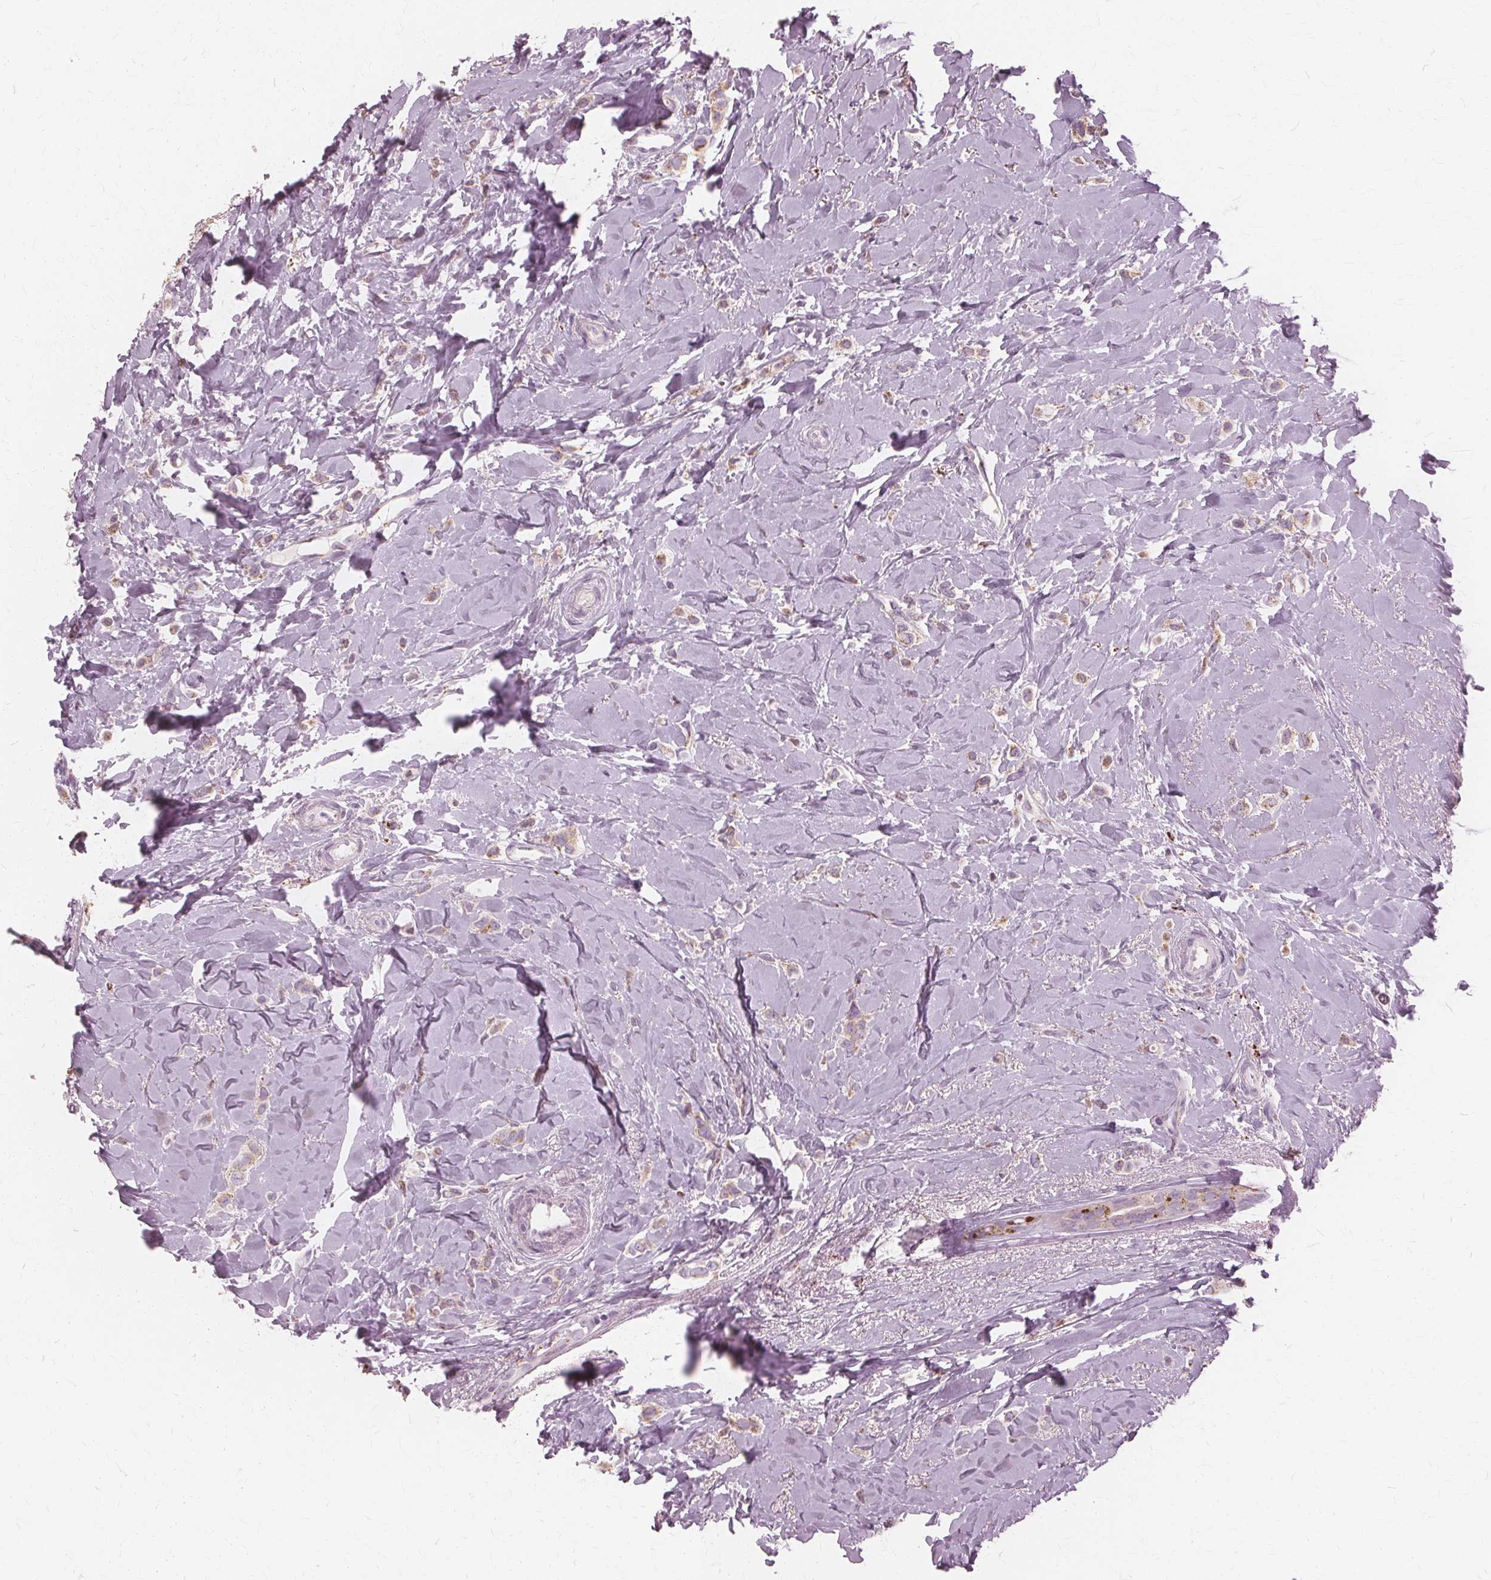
{"staining": {"intensity": "weak", "quantity": "25%-75%", "location": "cytoplasmic/membranous"}, "tissue": "breast cancer", "cell_type": "Tumor cells", "image_type": "cancer", "snomed": [{"axis": "morphology", "description": "Lobular carcinoma"}, {"axis": "topography", "description": "Breast"}], "caption": "The histopathology image exhibits immunohistochemical staining of lobular carcinoma (breast). There is weak cytoplasmic/membranous expression is present in approximately 25%-75% of tumor cells. (DAB (3,3'-diaminobenzidine) IHC, brown staining for protein, blue staining for nuclei).", "gene": "DNASE2", "patient": {"sex": "female", "age": 66}}